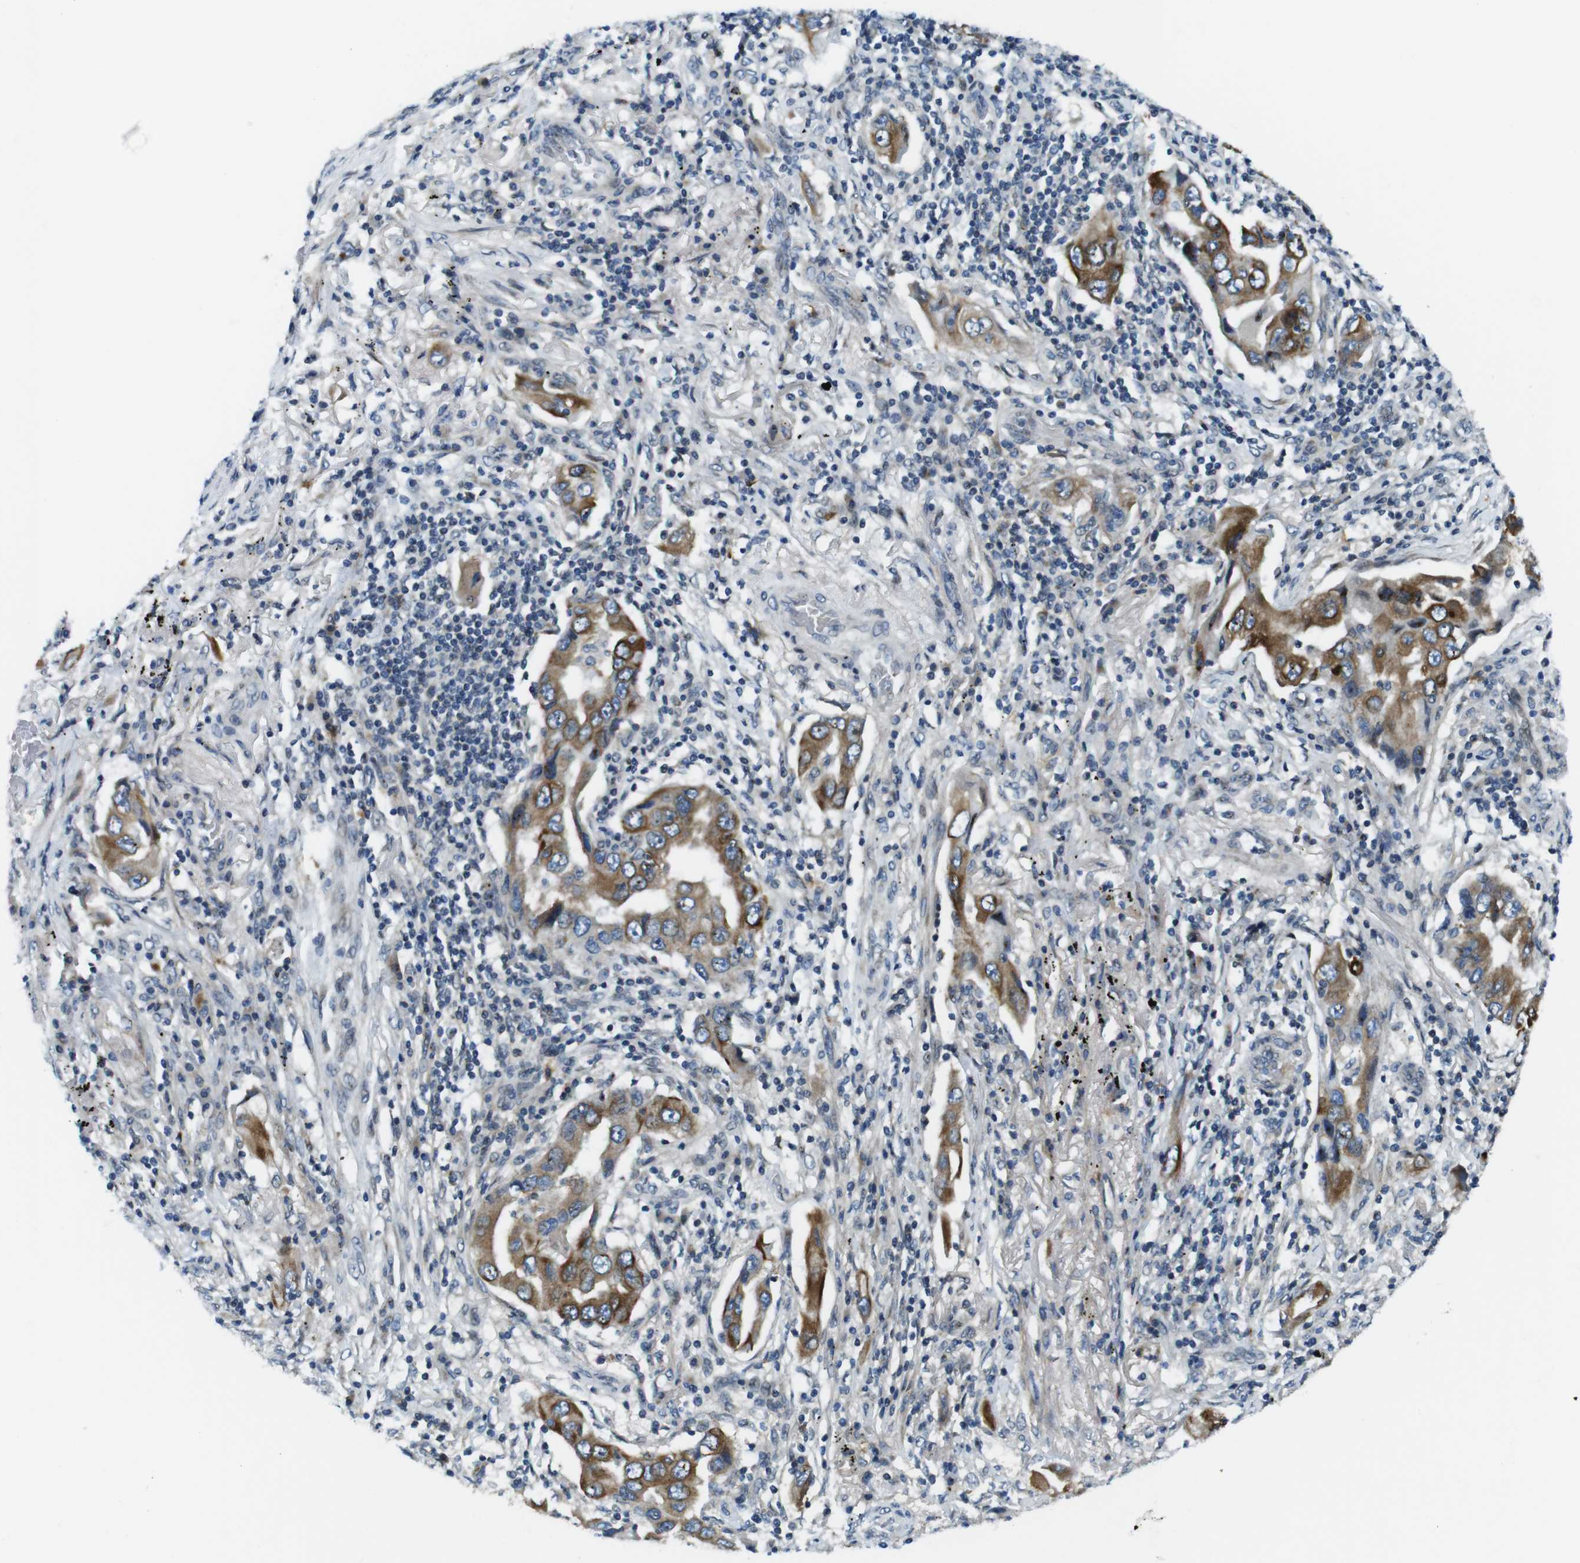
{"staining": {"intensity": "moderate", "quantity": ">75%", "location": "cytoplasmic/membranous"}, "tissue": "lung cancer", "cell_type": "Tumor cells", "image_type": "cancer", "snomed": [{"axis": "morphology", "description": "Adenocarcinoma, NOS"}, {"axis": "topography", "description": "Lung"}], "caption": "A medium amount of moderate cytoplasmic/membranous positivity is appreciated in approximately >75% of tumor cells in lung adenocarcinoma tissue.", "gene": "ZDHHC3", "patient": {"sex": "female", "age": 65}}